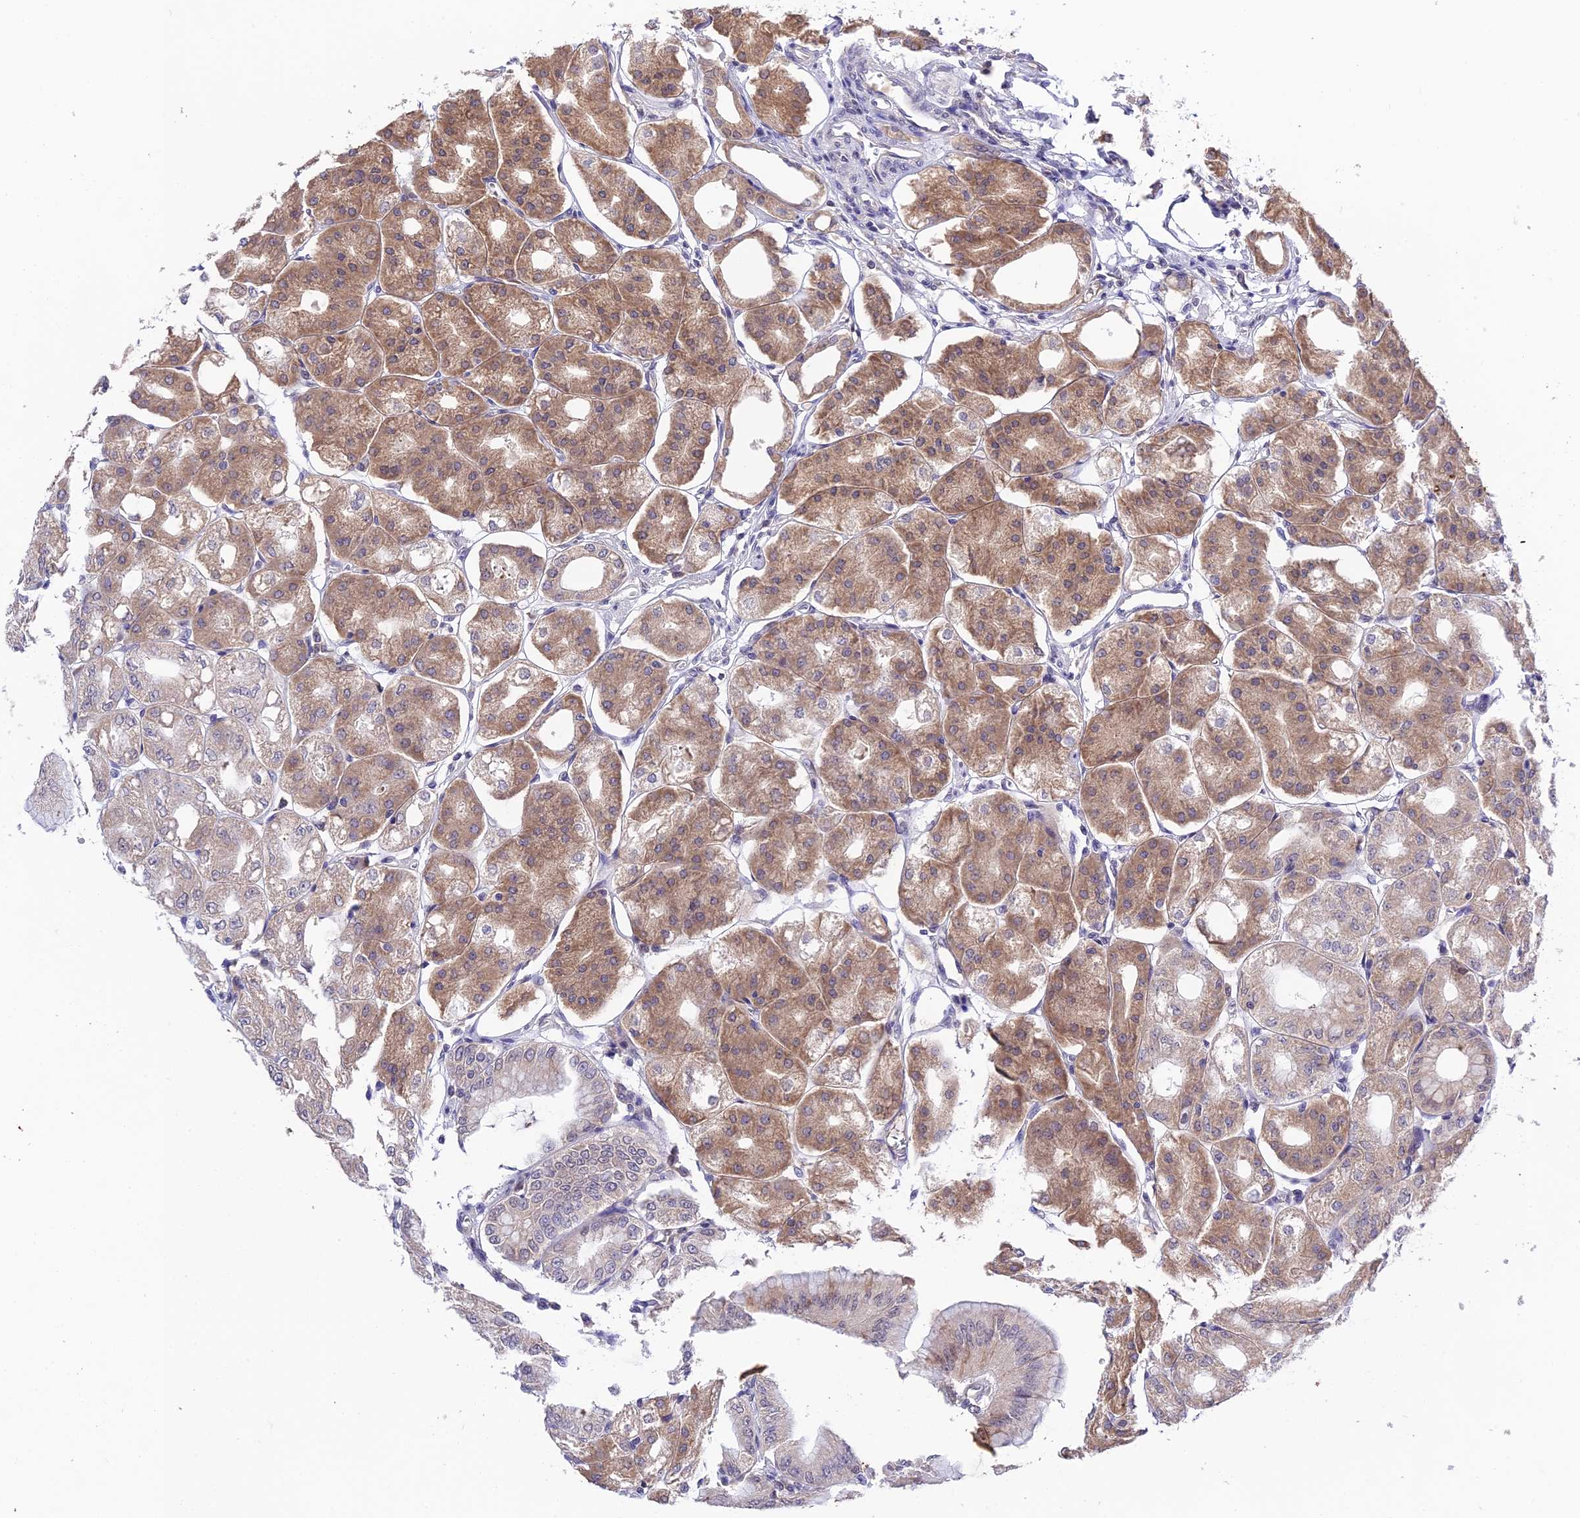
{"staining": {"intensity": "moderate", "quantity": ">75%", "location": "cytoplasmic/membranous"}, "tissue": "stomach", "cell_type": "Glandular cells", "image_type": "normal", "snomed": [{"axis": "morphology", "description": "Normal tissue, NOS"}, {"axis": "topography", "description": "Stomach, lower"}], "caption": "Approximately >75% of glandular cells in unremarkable human stomach reveal moderate cytoplasmic/membranous protein positivity as visualized by brown immunohistochemical staining.", "gene": "TEKT1", "patient": {"sex": "male", "age": 71}}